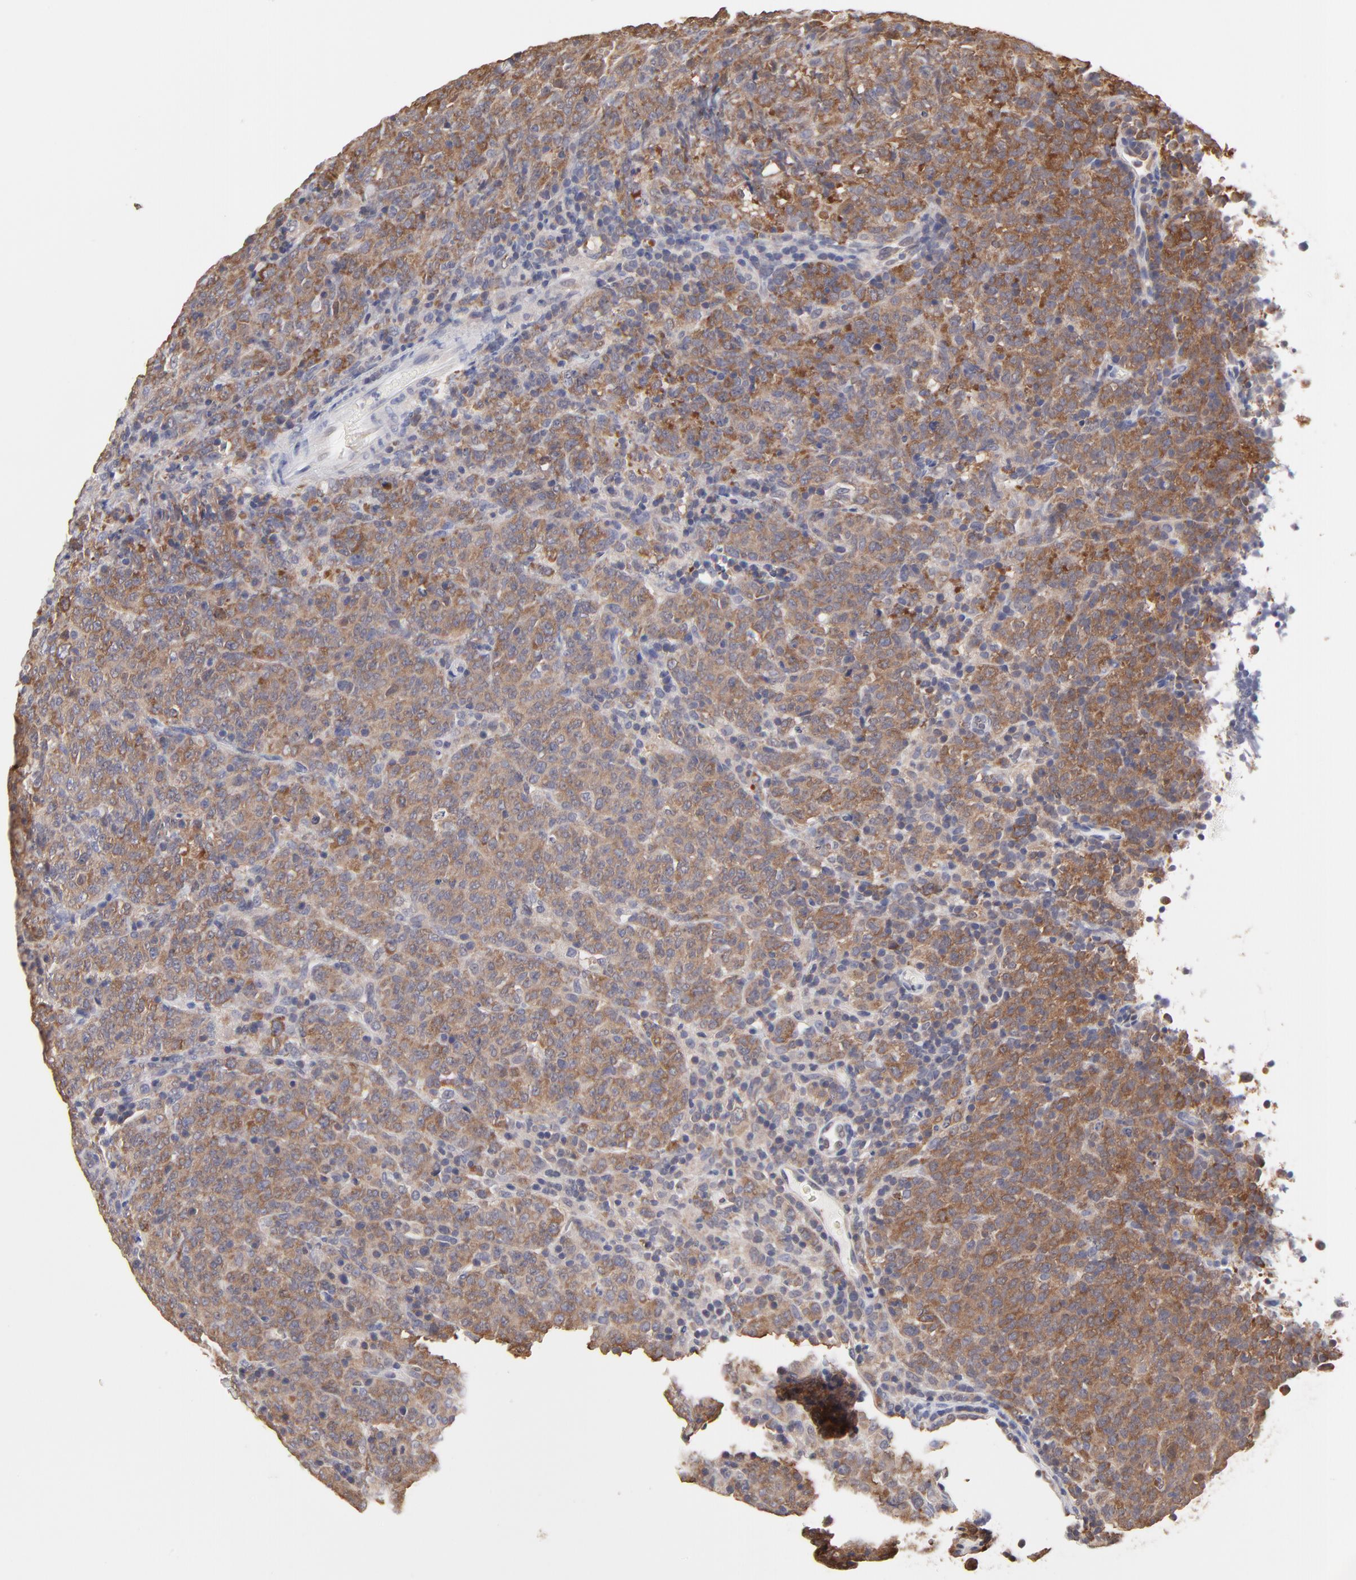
{"staining": {"intensity": "moderate", "quantity": ">75%", "location": "cytoplasmic/membranous"}, "tissue": "lymphoma", "cell_type": "Tumor cells", "image_type": "cancer", "snomed": [{"axis": "morphology", "description": "Malignant lymphoma, non-Hodgkin's type, High grade"}, {"axis": "topography", "description": "Tonsil"}], "caption": "Human malignant lymphoma, non-Hodgkin's type (high-grade) stained with a protein marker shows moderate staining in tumor cells.", "gene": "CCT2", "patient": {"sex": "female", "age": 36}}